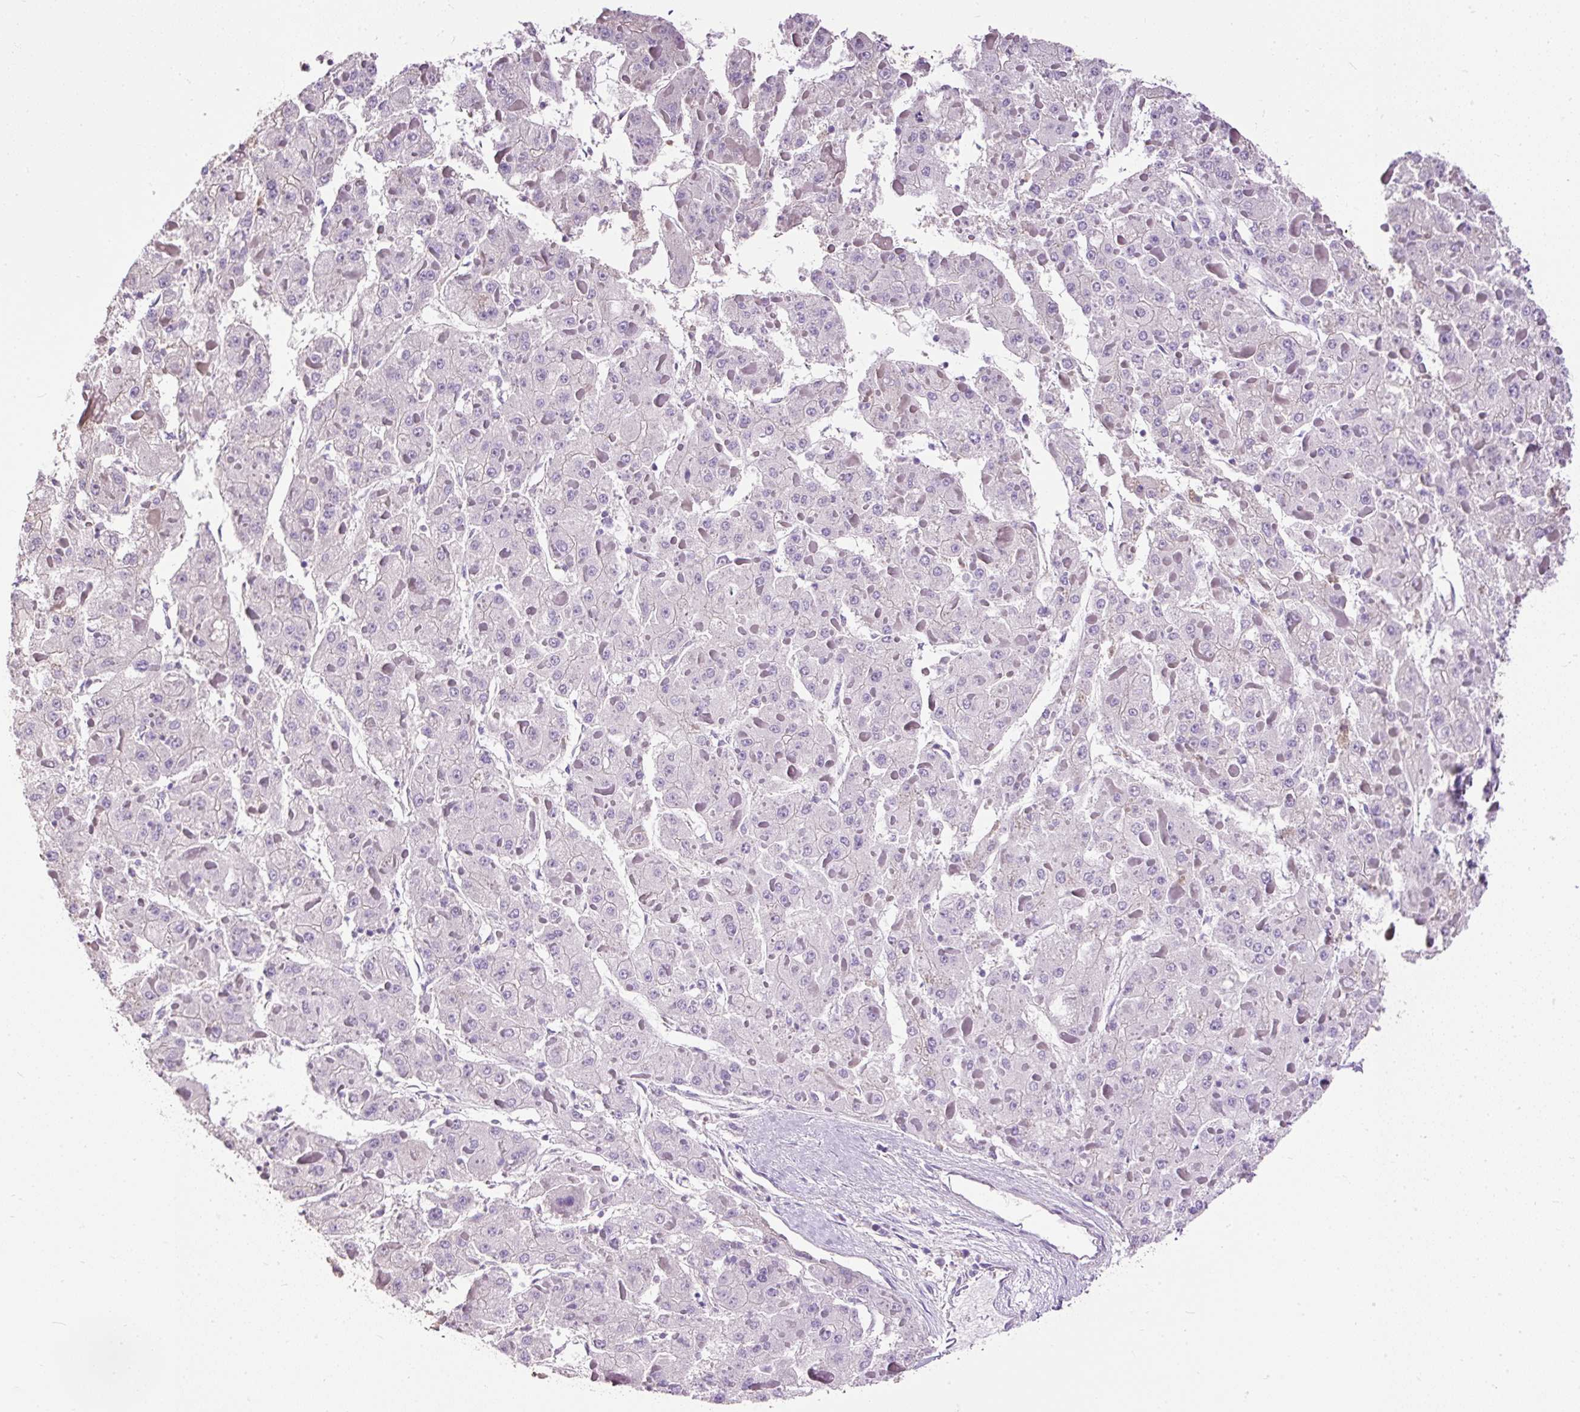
{"staining": {"intensity": "negative", "quantity": "none", "location": "none"}, "tissue": "liver cancer", "cell_type": "Tumor cells", "image_type": "cancer", "snomed": [{"axis": "morphology", "description": "Carcinoma, Hepatocellular, NOS"}, {"axis": "topography", "description": "Liver"}], "caption": "A high-resolution photomicrograph shows immunohistochemistry (IHC) staining of hepatocellular carcinoma (liver), which displays no significant positivity in tumor cells.", "gene": "PDIA2", "patient": {"sex": "female", "age": 73}}